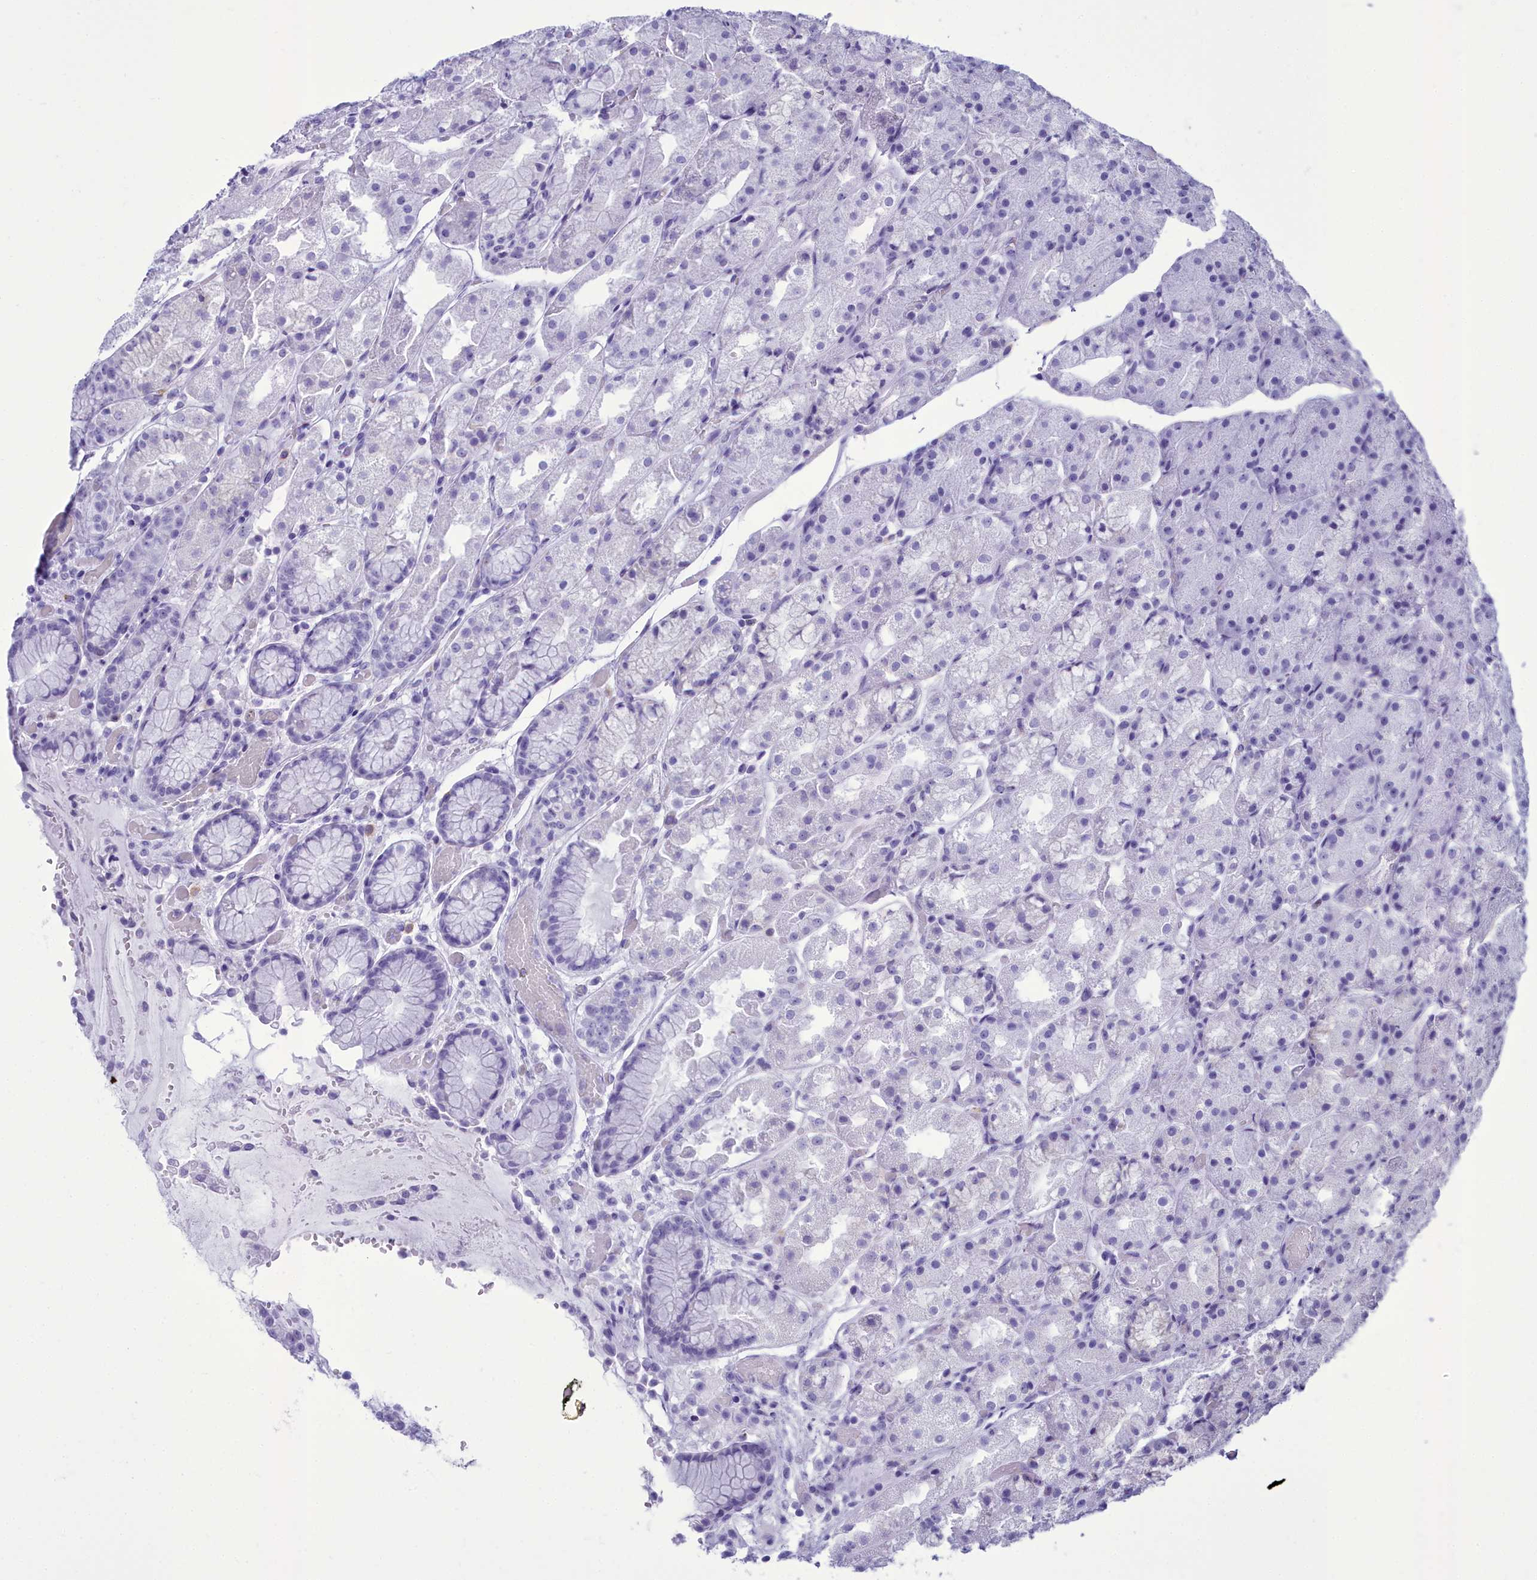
{"staining": {"intensity": "moderate", "quantity": "<25%", "location": "cytoplasmic/membranous"}, "tissue": "stomach", "cell_type": "Glandular cells", "image_type": "normal", "snomed": [{"axis": "morphology", "description": "Normal tissue, NOS"}, {"axis": "topography", "description": "Stomach, upper"}], "caption": "DAB immunohistochemical staining of unremarkable stomach exhibits moderate cytoplasmic/membranous protein expression in approximately <25% of glandular cells.", "gene": "CEACAM19", "patient": {"sex": "male", "age": 72}}